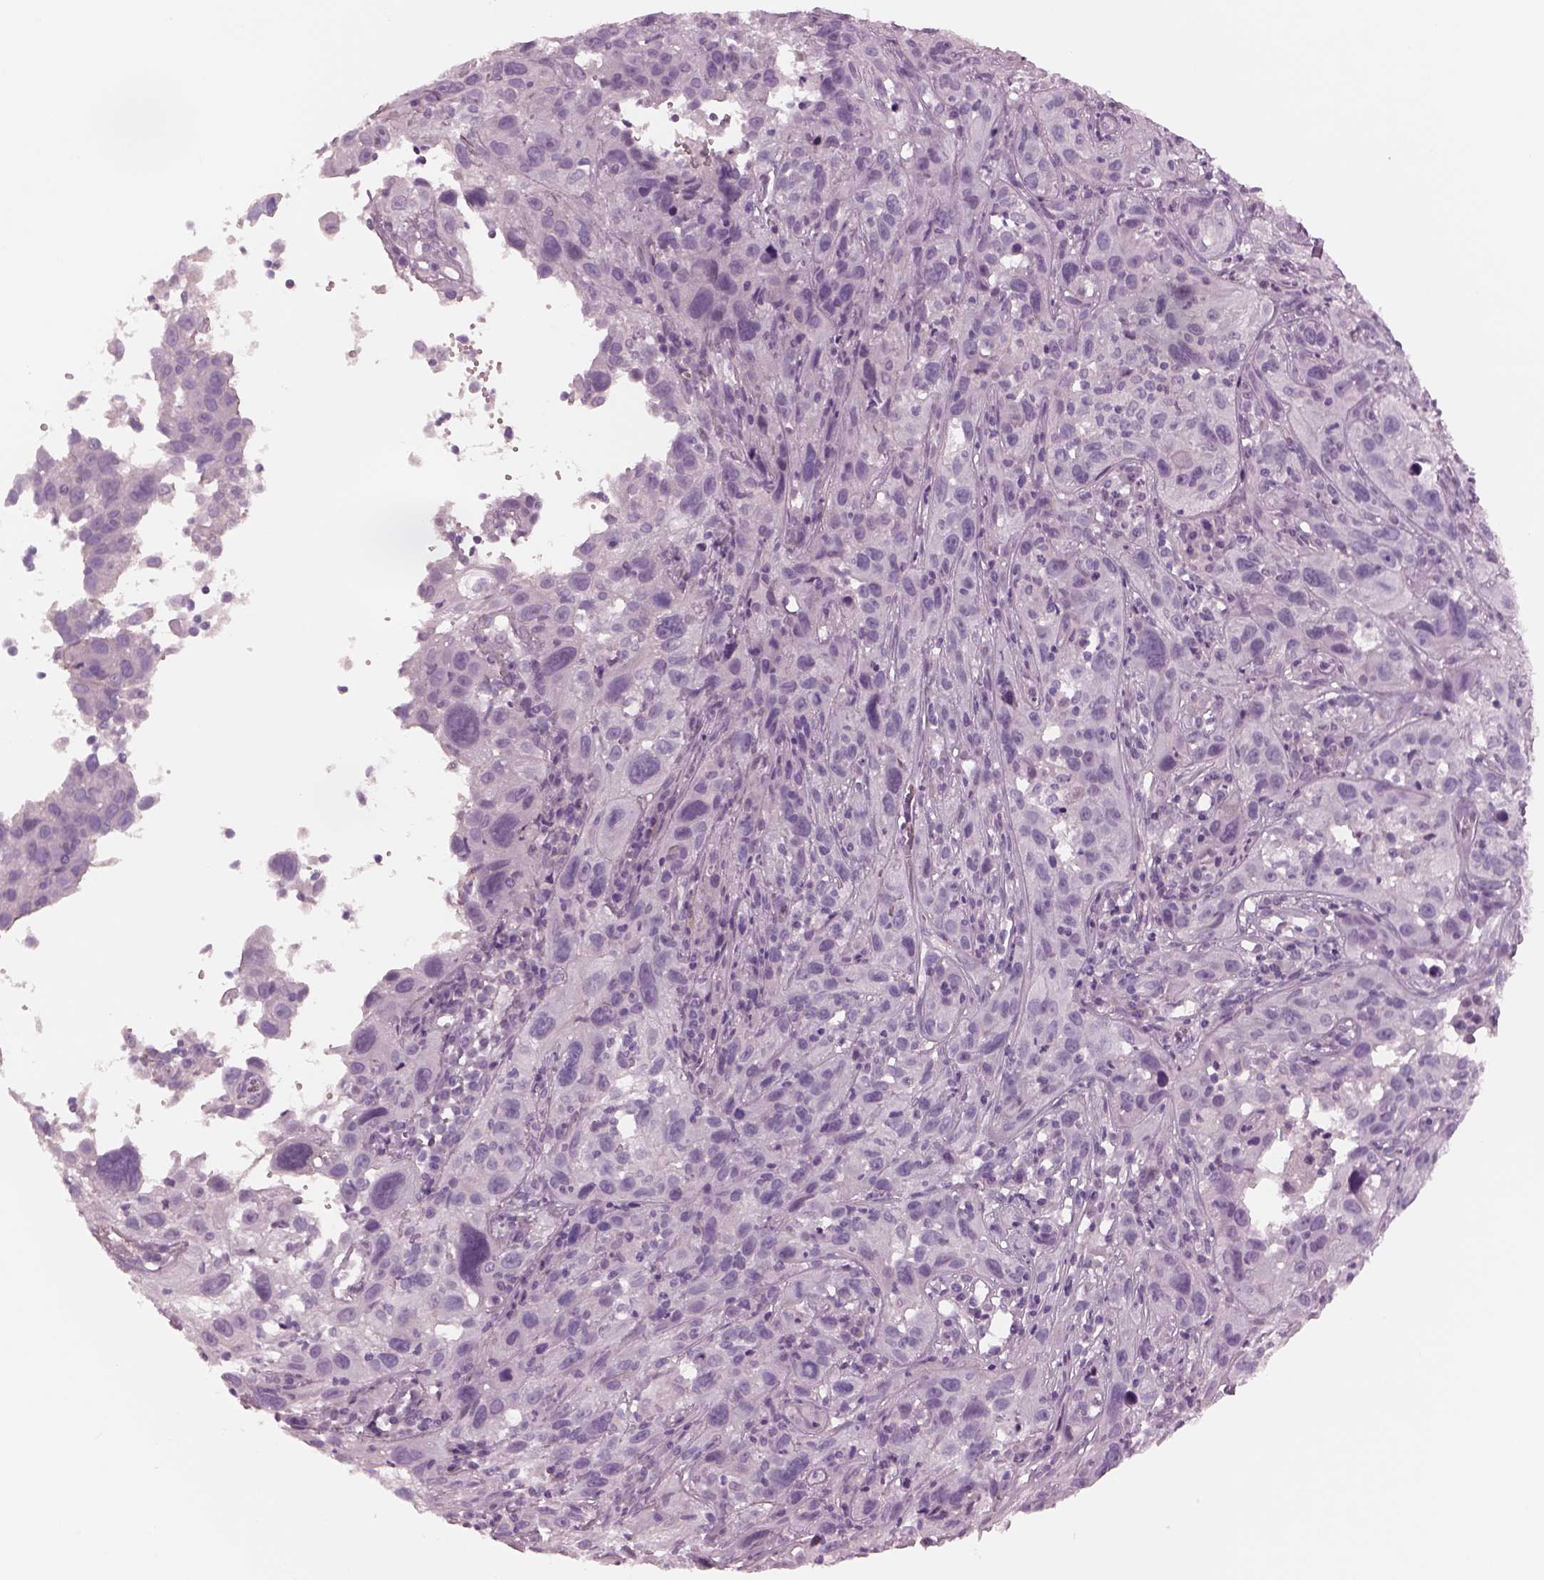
{"staining": {"intensity": "negative", "quantity": "none", "location": "none"}, "tissue": "cervical cancer", "cell_type": "Tumor cells", "image_type": "cancer", "snomed": [{"axis": "morphology", "description": "Squamous cell carcinoma, NOS"}, {"axis": "topography", "description": "Cervix"}], "caption": "DAB immunohistochemical staining of cervical squamous cell carcinoma reveals no significant positivity in tumor cells. (Brightfield microscopy of DAB IHC at high magnification).", "gene": "CYLC1", "patient": {"sex": "female", "age": 37}}